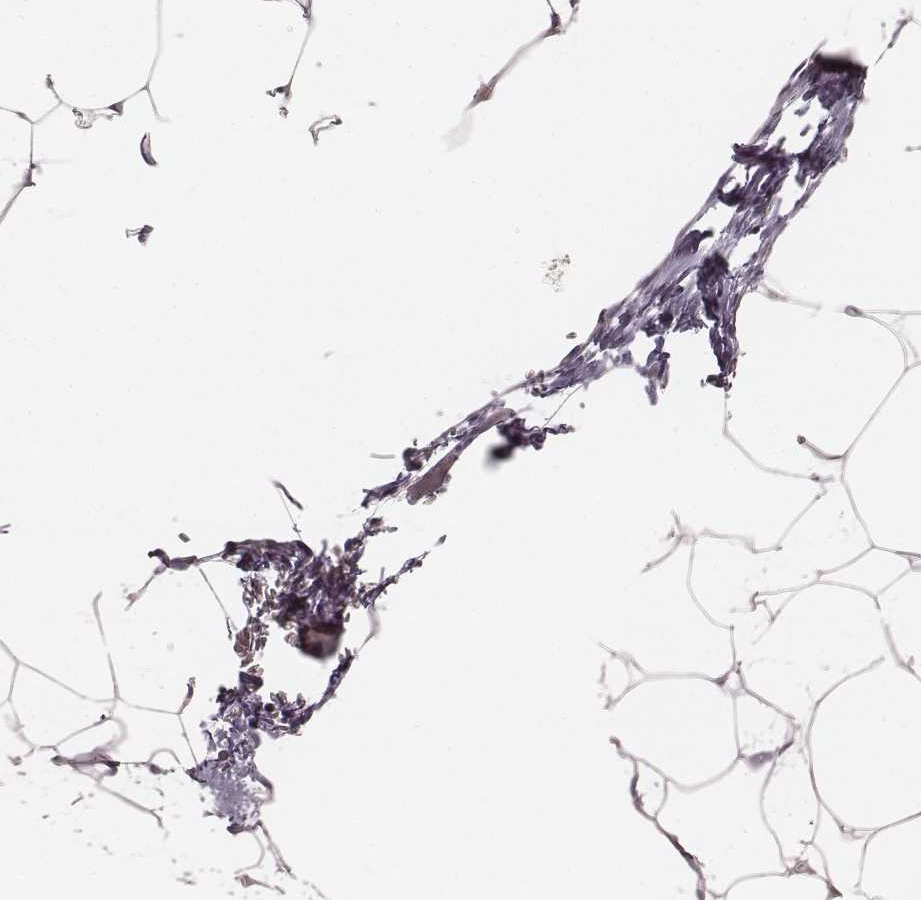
{"staining": {"intensity": "negative", "quantity": "none", "location": "none"}, "tissue": "adipose tissue", "cell_type": "Adipocytes", "image_type": "normal", "snomed": [{"axis": "morphology", "description": "Normal tissue, NOS"}, {"axis": "topography", "description": "Adipose tissue"}], "caption": "IHC histopathology image of benign human adipose tissue stained for a protein (brown), which exhibits no expression in adipocytes.", "gene": "LY6K", "patient": {"sex": "male", "age": 57}}